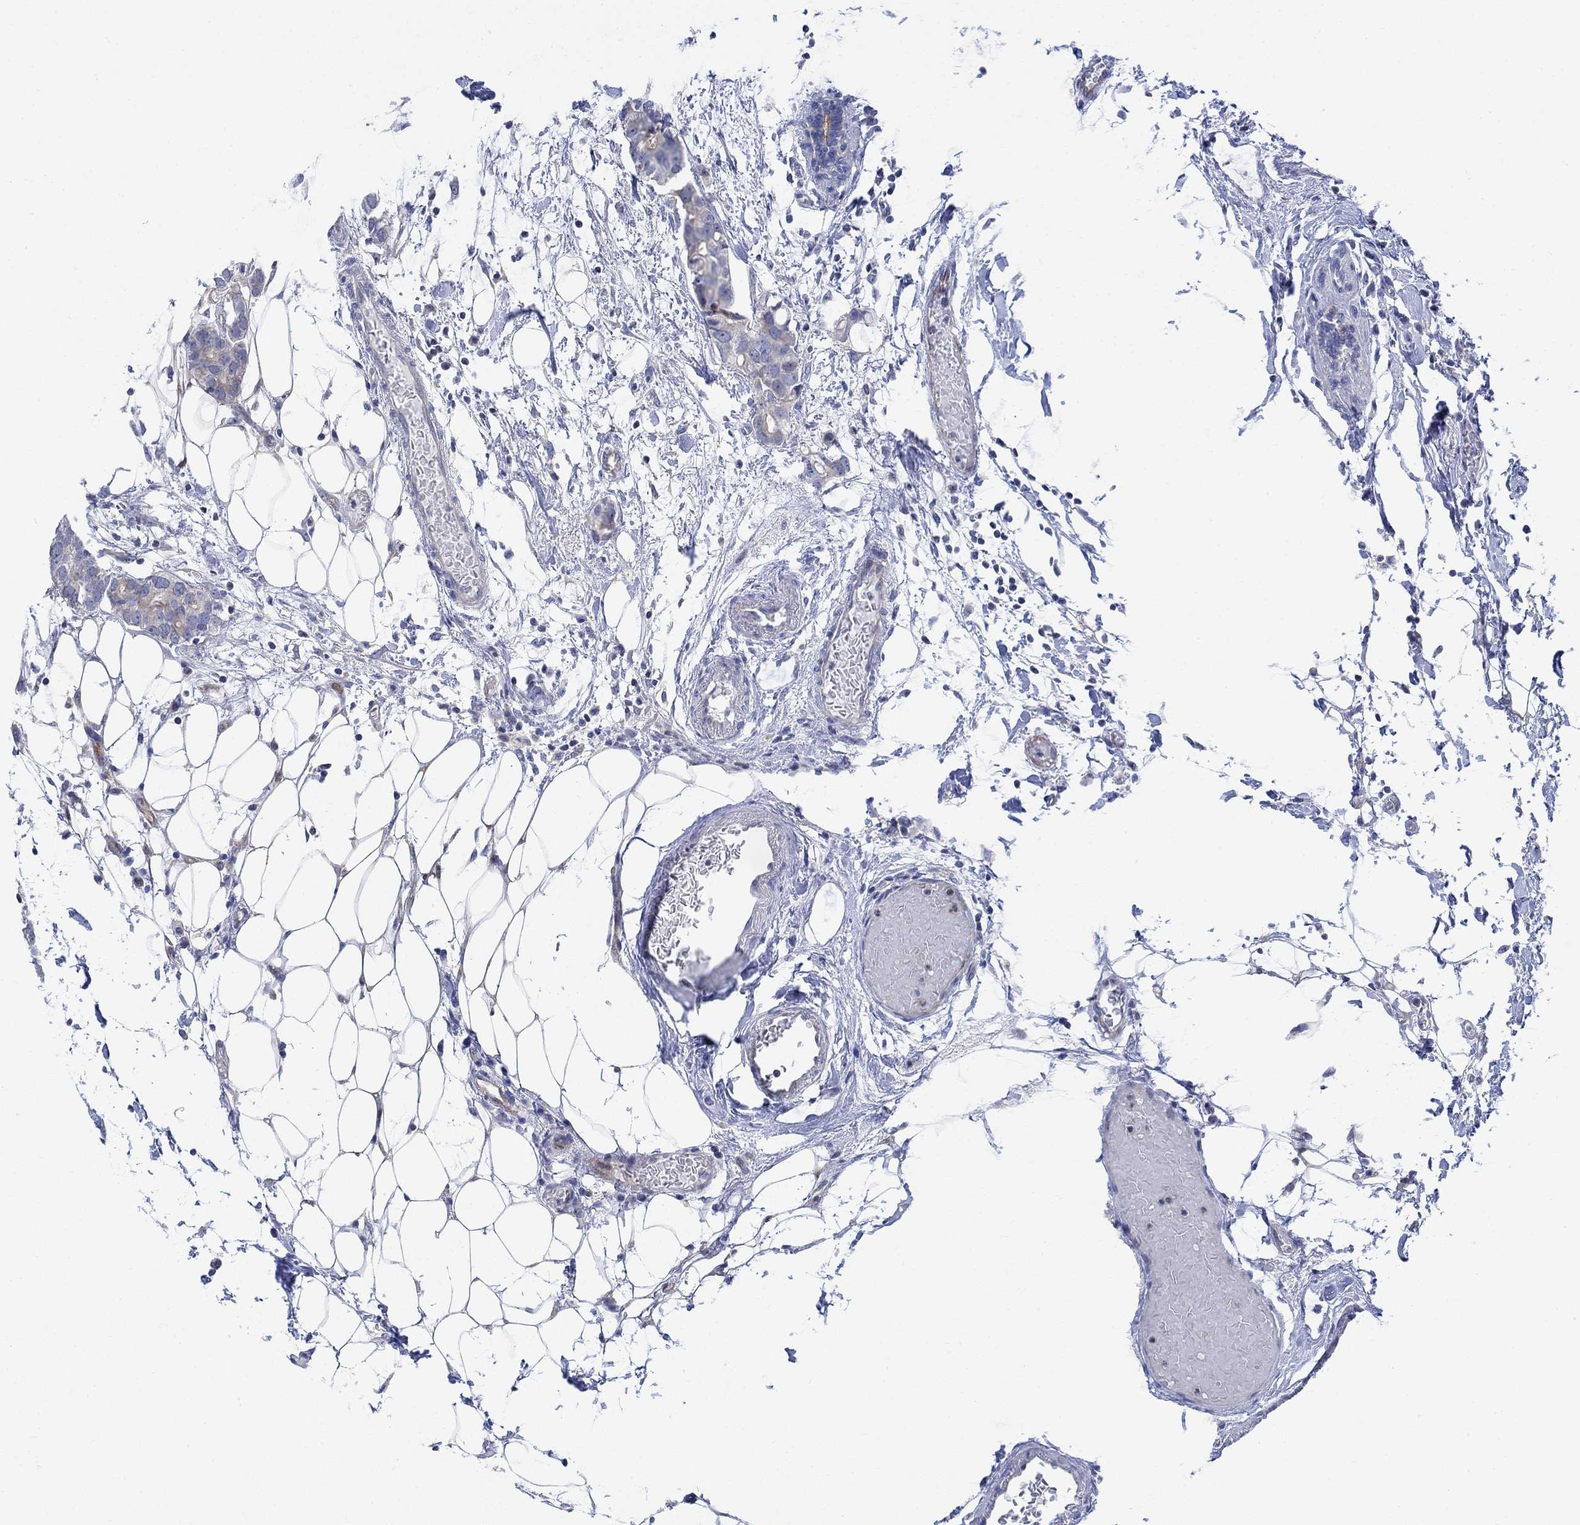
{"staining": {"intensity": "negative", "quantity": "none", "location": "none"}, "tissue": "breast cancer", "cell_type": "Tumor cells", "image_type": "cancer", "snomed": [{"axis": "morphology", "description": "Duct carcinoma"}, {"axis": "topography", "description": "Breast"}], "caption": "Photomicrograph shows no protein staining in tumor cells of breast cancer (invasive ductal carcinoma) tissue.", "gene": "ARSK", "patient": {"sex": "female", "age": 83}}